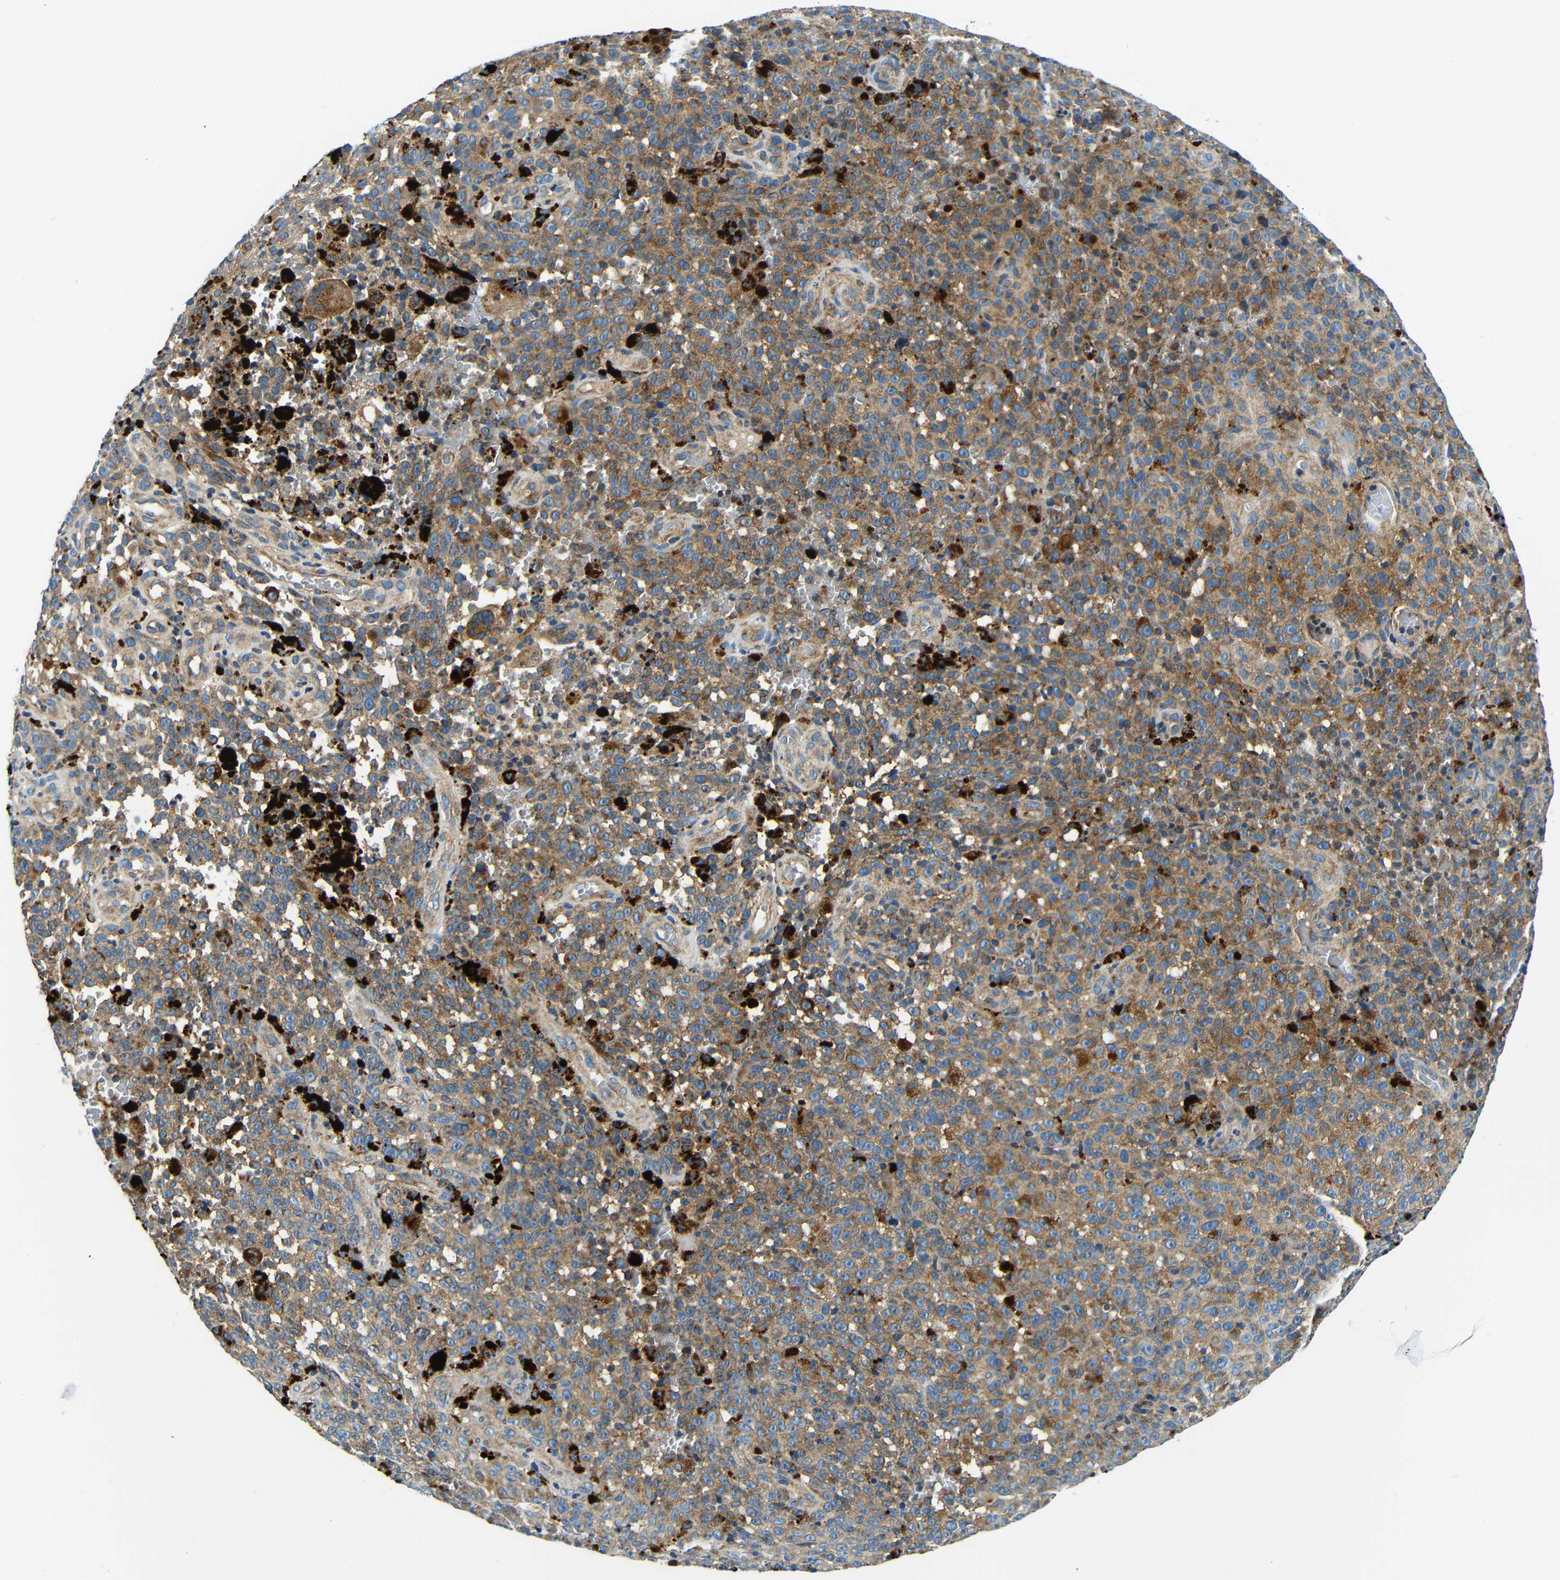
{"staining": {"intensity": "moderate", "quantity": ">75%", "location": "cytoplasmic/membranous"}, "tissue": "melanoma", "cell_type": "Tumor cells", "image_type": "cancer", "snomed": [{"axis": "morphology", "description": "Malignant melanoma, NOS"}, {"axis": "topography", "description": "Skin"}], "caption": "This photomicrograph exhibits IHC staining of human melanoma, with medium moderate cytoplasmic/membranous staining in approximately >75% of tumor cells.", "gene": "USO1", "patient": {"sex": "female", "age": 82}}